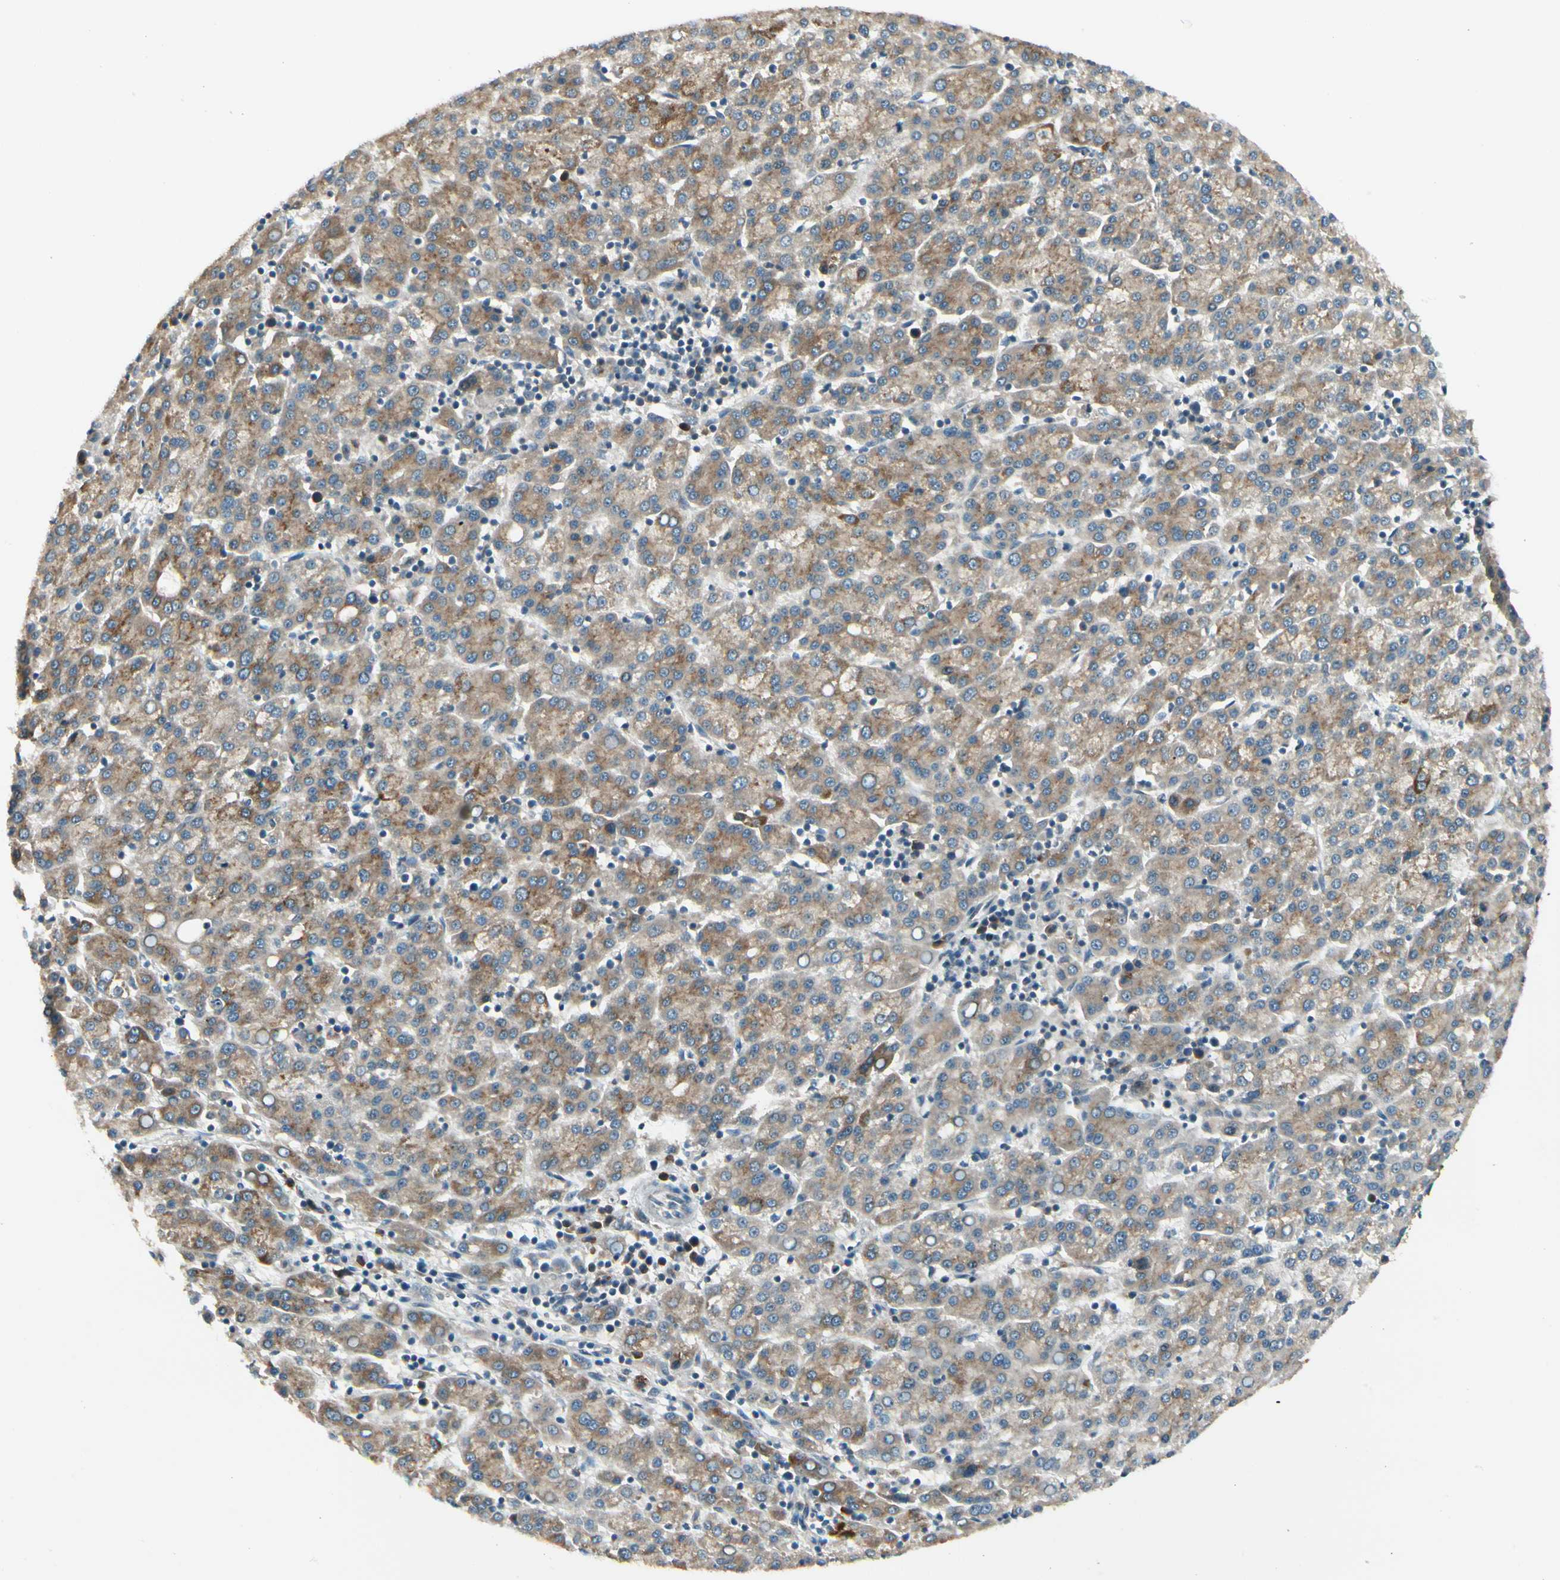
{"staining": {"intensity": "moderate", "quantity": ">75%", "location": "cytoplasmic/membranous"}, "tissue": "liver cancer", "cell_type": "Tumor cells", "image_type": "cancer", "snomed": [{"axis": "morphology", "description": "Carcinoma, Hepatocellular, NOS"}, {"axis": "topography", "description": "Liver"}], "caption": "Protein staining shows moderate cytoplasmic/membranous positivity in approximately >75% of tumor cells in liver cancer (hepatocellular carcinoma).", "gene": "BNIP1", "patient": {"sex": "female", "age": 58}}